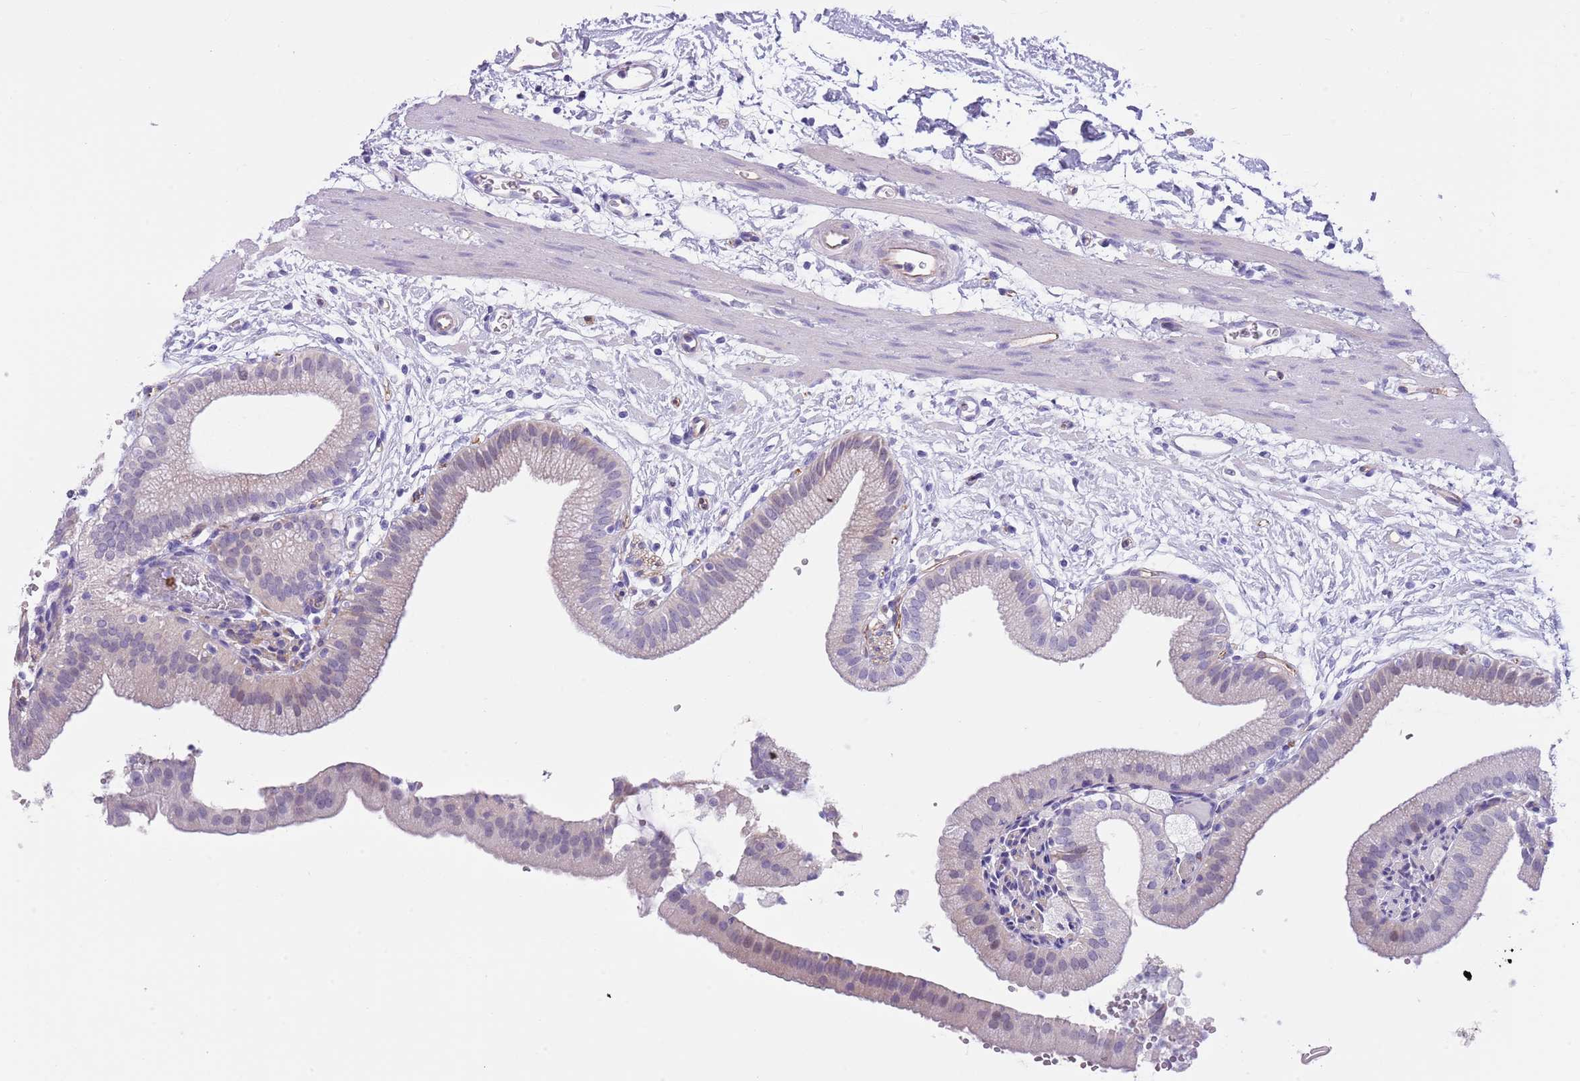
{"staining": {"intensity": "negative", "quantity": "none", "location": "none"}, "tissue": "gallbladder", "cell_type": "Glandular cells", "image_type": "normal", "snomed": [{"axis": "morphology", "description": "Normal tissue, NOS"}, {"axis": "topography", "description": "Gallbladder"}], "caption": "The IHC micrograph has no significant expression in glandular cells of gallbladder. (Stains: DAB IHC with hematoxylin counter stain, Microscopy: brightfield microscopy at high magnification).", "gene": "TSGA13", "patient": {"sex": "male", "age": 55}}